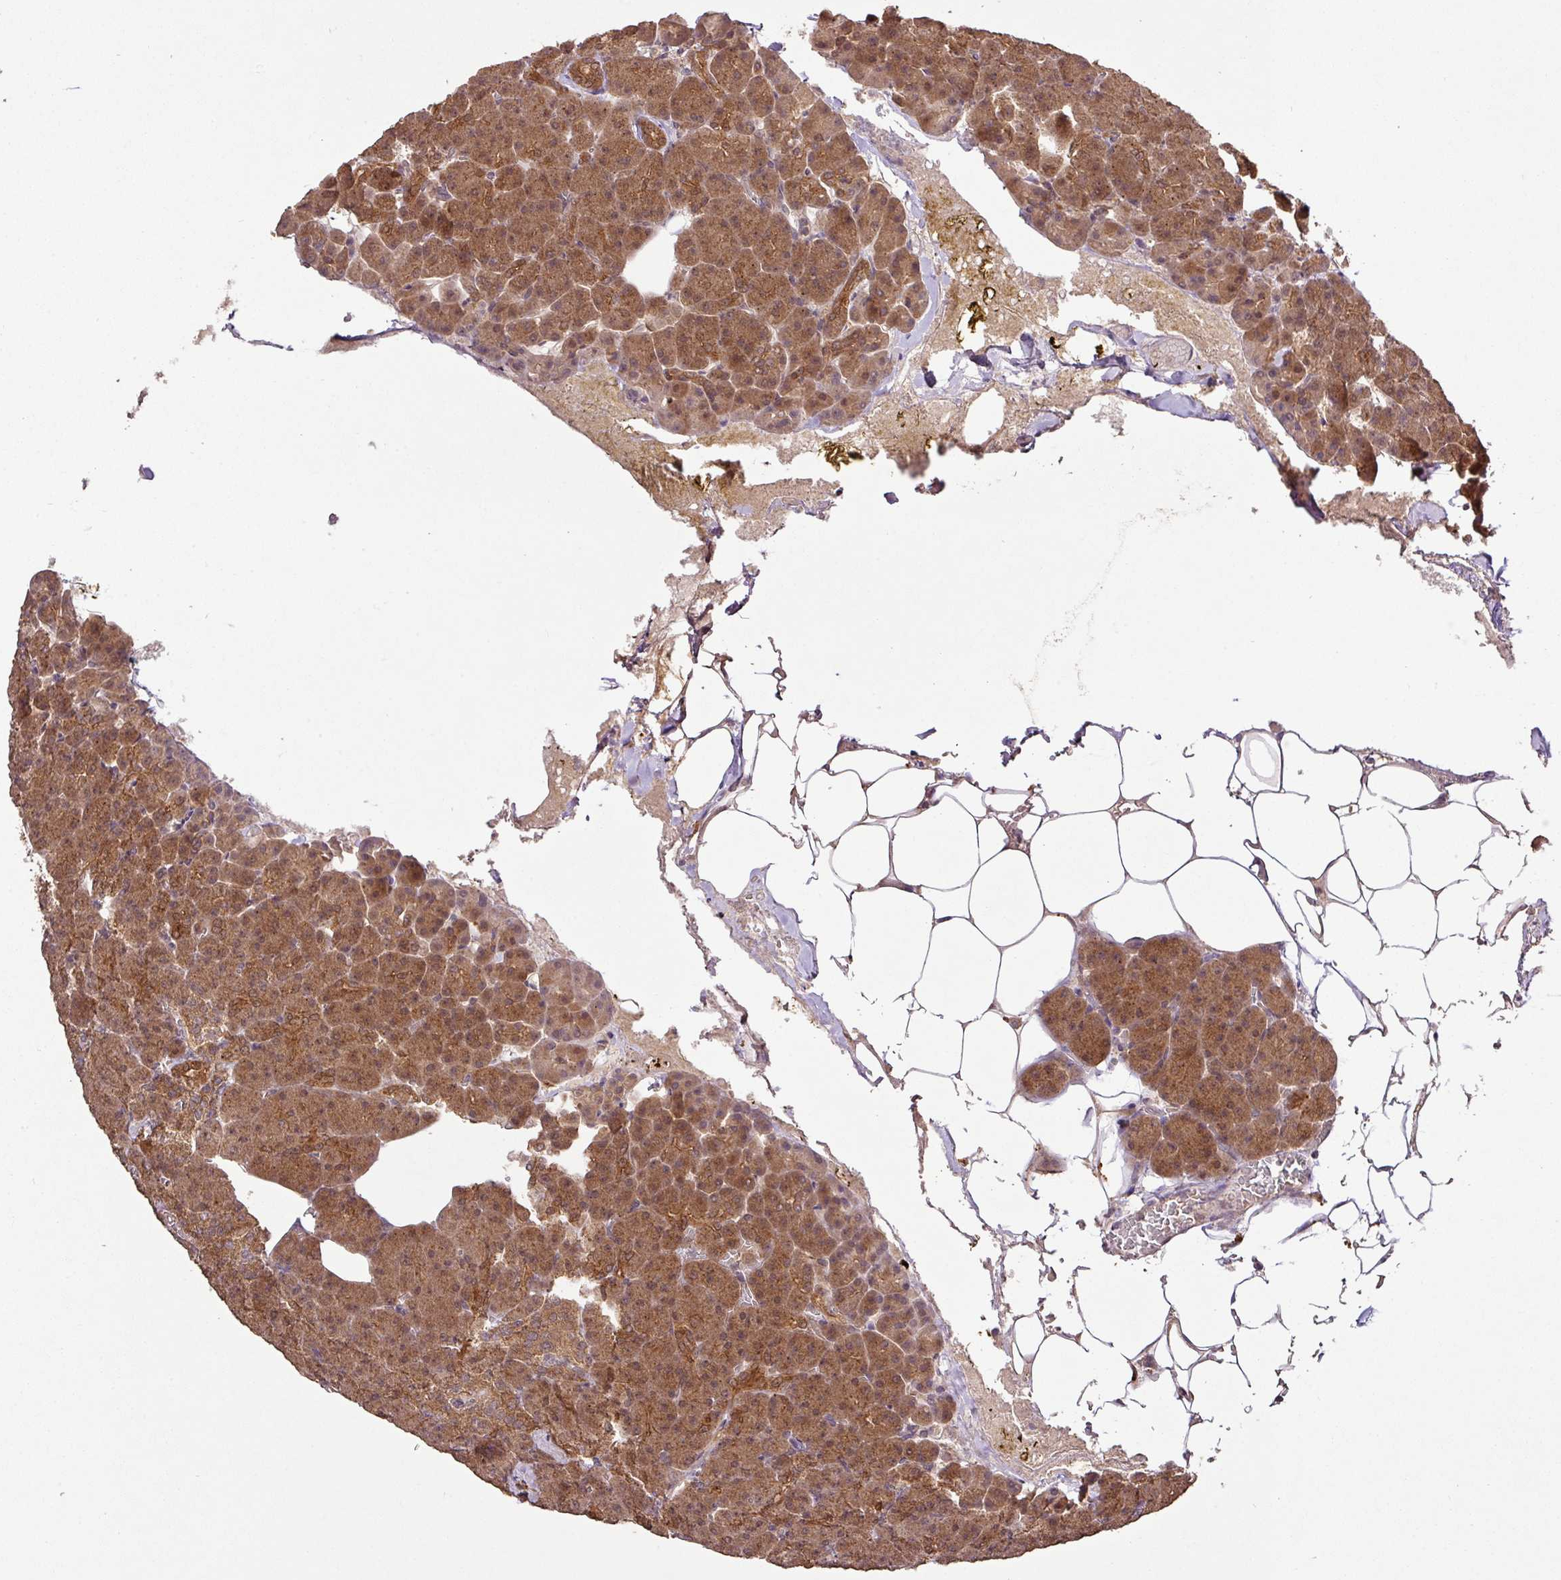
{"staining": {"intensity": "moderate", "quantity": ">75%", "location": "cytoplasmic/membranous,nuclear"}, "tissue": "pancreas", "cell_type": "Exocrine glandular cells", "image_type": "normal", "snomed": [{"axis": "morphology", "description": "Normal tissue, NOS"}, {"axis": "topography", "description": "Pancreas"}], "caption": "Immunohistochemistry (IHC) (DAB) staining of normal human pancreas displays moderate cytoplasmic/membranous,nuclear protein staining in about >75% of exocrine glandular cells.", "gene": "FAIM", "patient": {"sex": "female", "age": 74}}